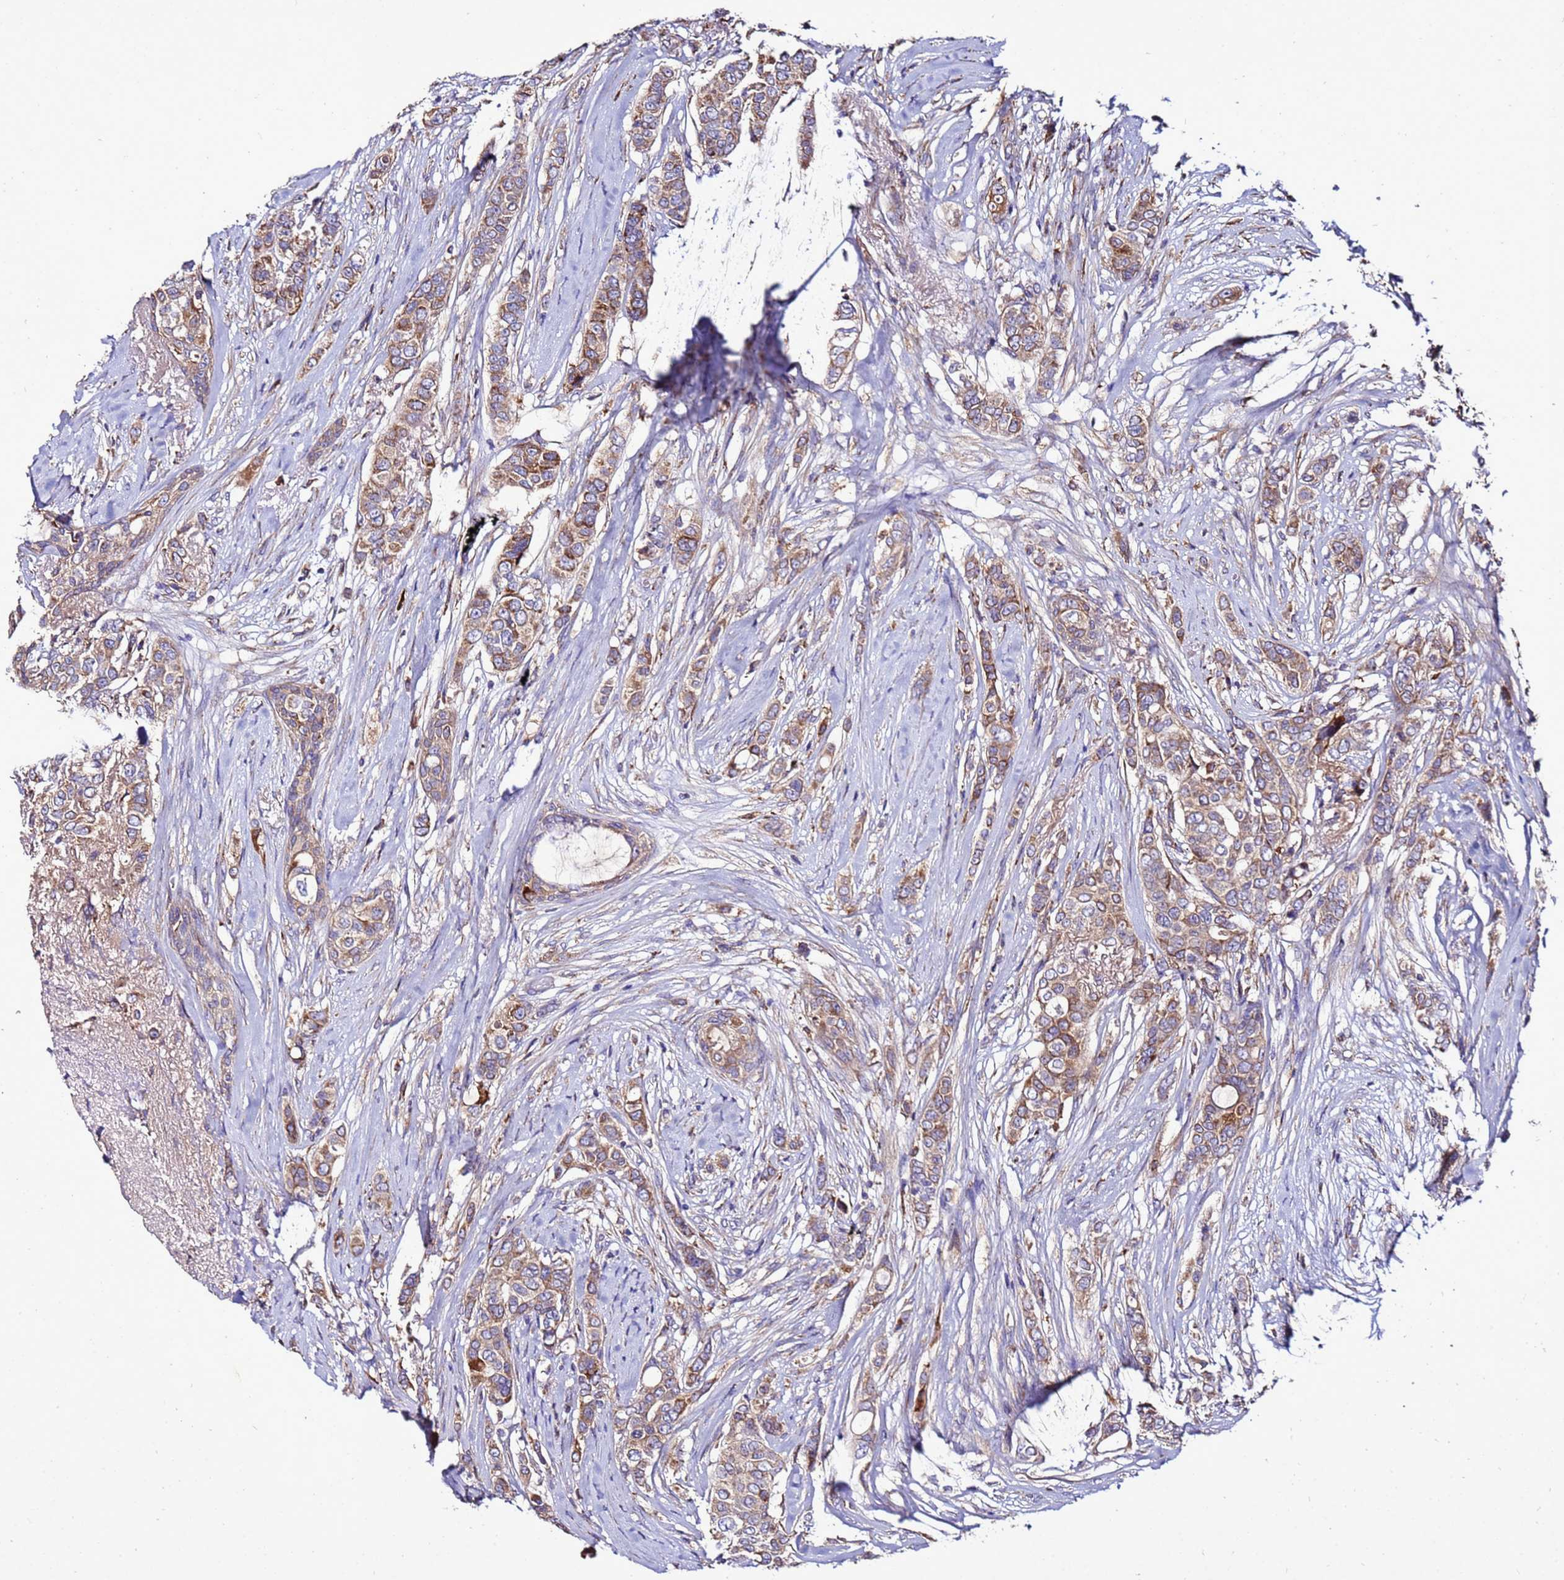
{"staining": {"intensity": "moderate", "quantity": "25%-75%", "location": "cytoplasmic/membranous"}, "tissue": "breast cancer", "cell_type": "Tumor cells", "image_type": "cancer", "snomed": [{"axis": "morphology", "description": "Lobular carcinoma"}, {"axis": "topography", "description": "Breast"}], "caption": "Immunohistochemical staining of breast cancer exhibits medium levels of moderate cytoplasmic/membranous positivity in approximately 25%-75% of tumor cells.", "gene": "ANTKMT", "patient": {"sex": "female", "age": 51}}